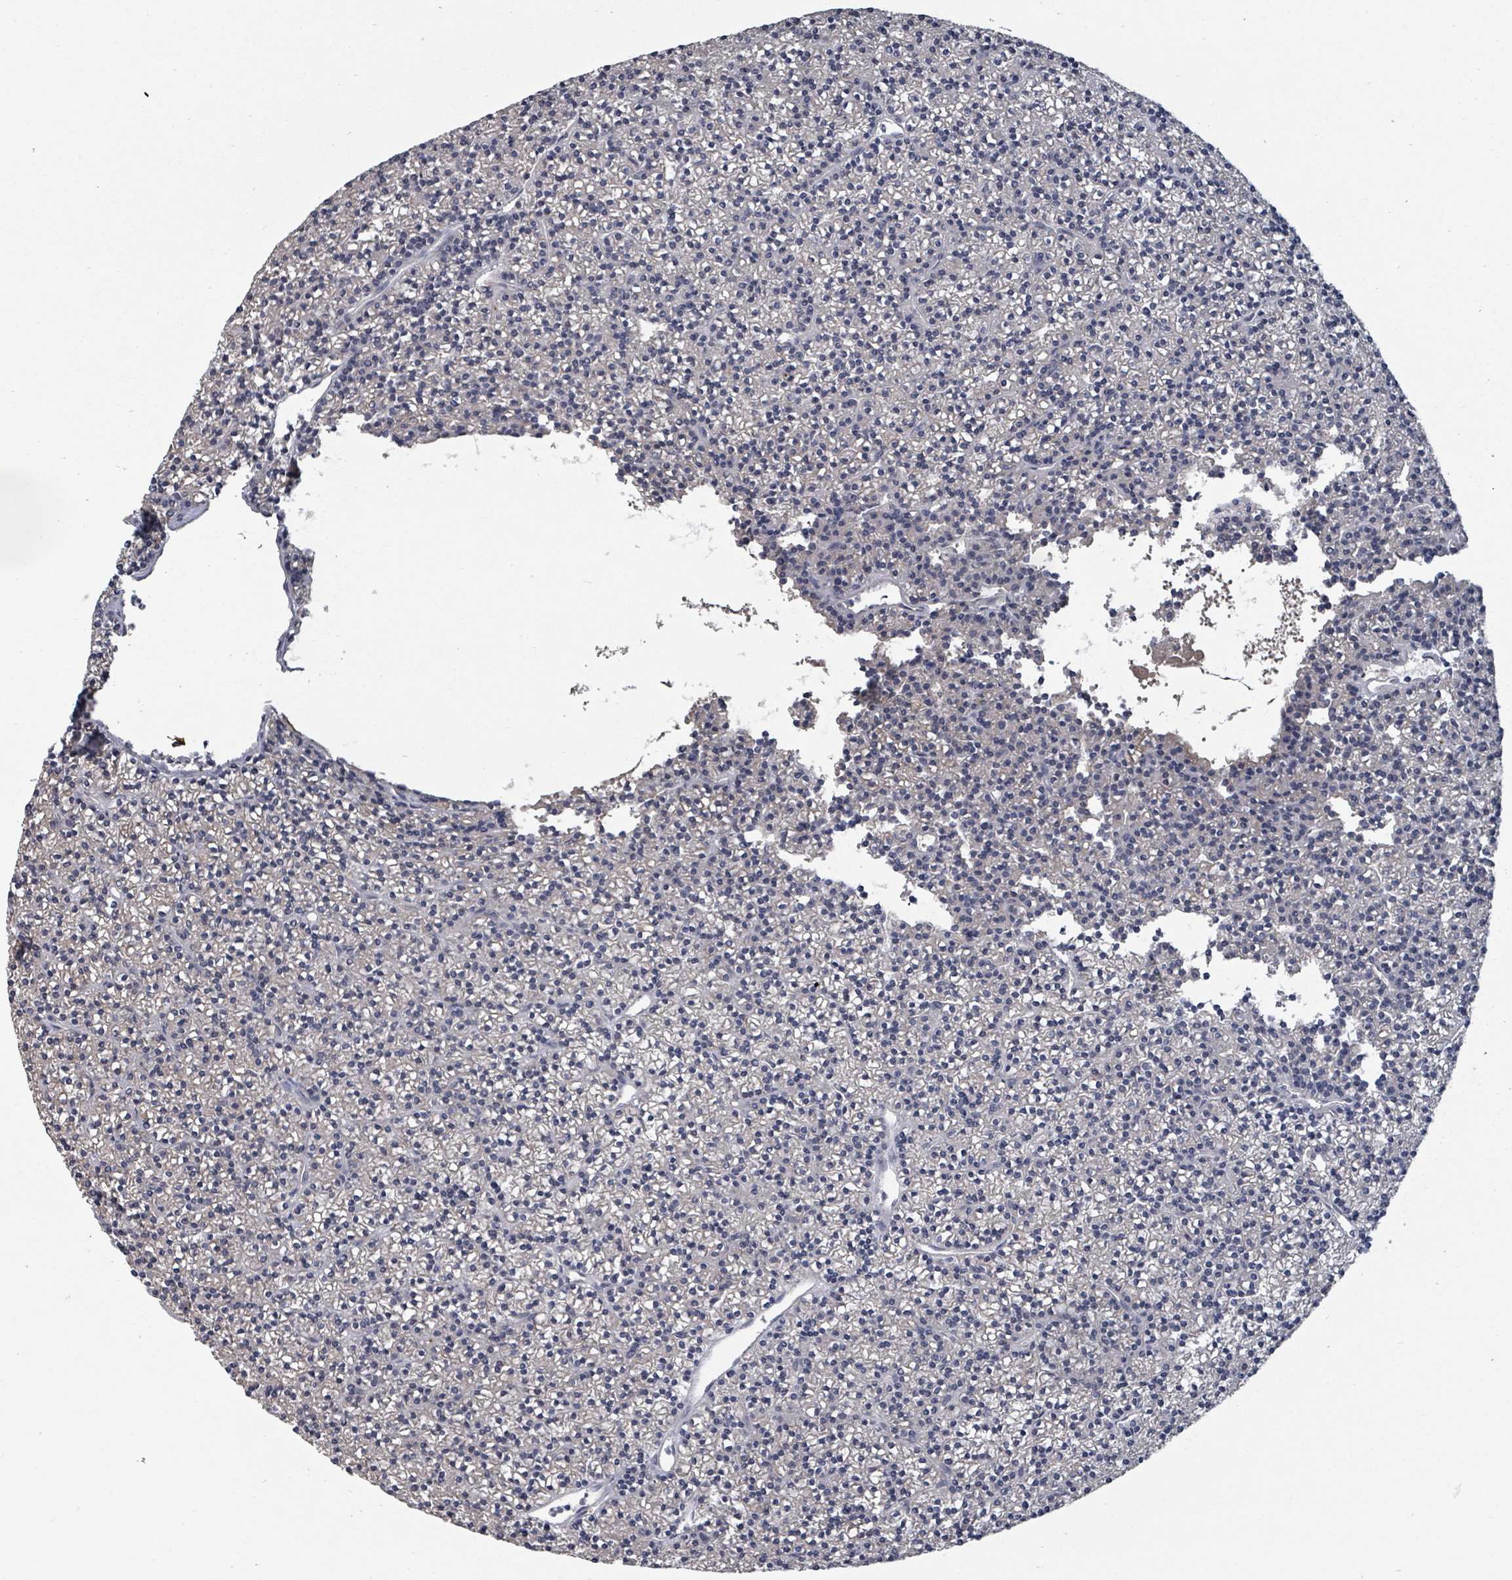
{"staining": {"intensity": "negative", "quantity": "none", "location": "none"}, "tissue": "parathyroid gland", "cell_type": "Glandular cells", "image_type": "normal", "snomed": [{"axis": "morphology", "description": "Normal tissue, NOS"}, {"axis": "topography", "description": "Parathyroid gland"}], "caption": "Glandular cells show no significant positivity in normal parathyroid gland.", "gene": "PLAUR", "patient": {"sex": "female", "age": 45}}